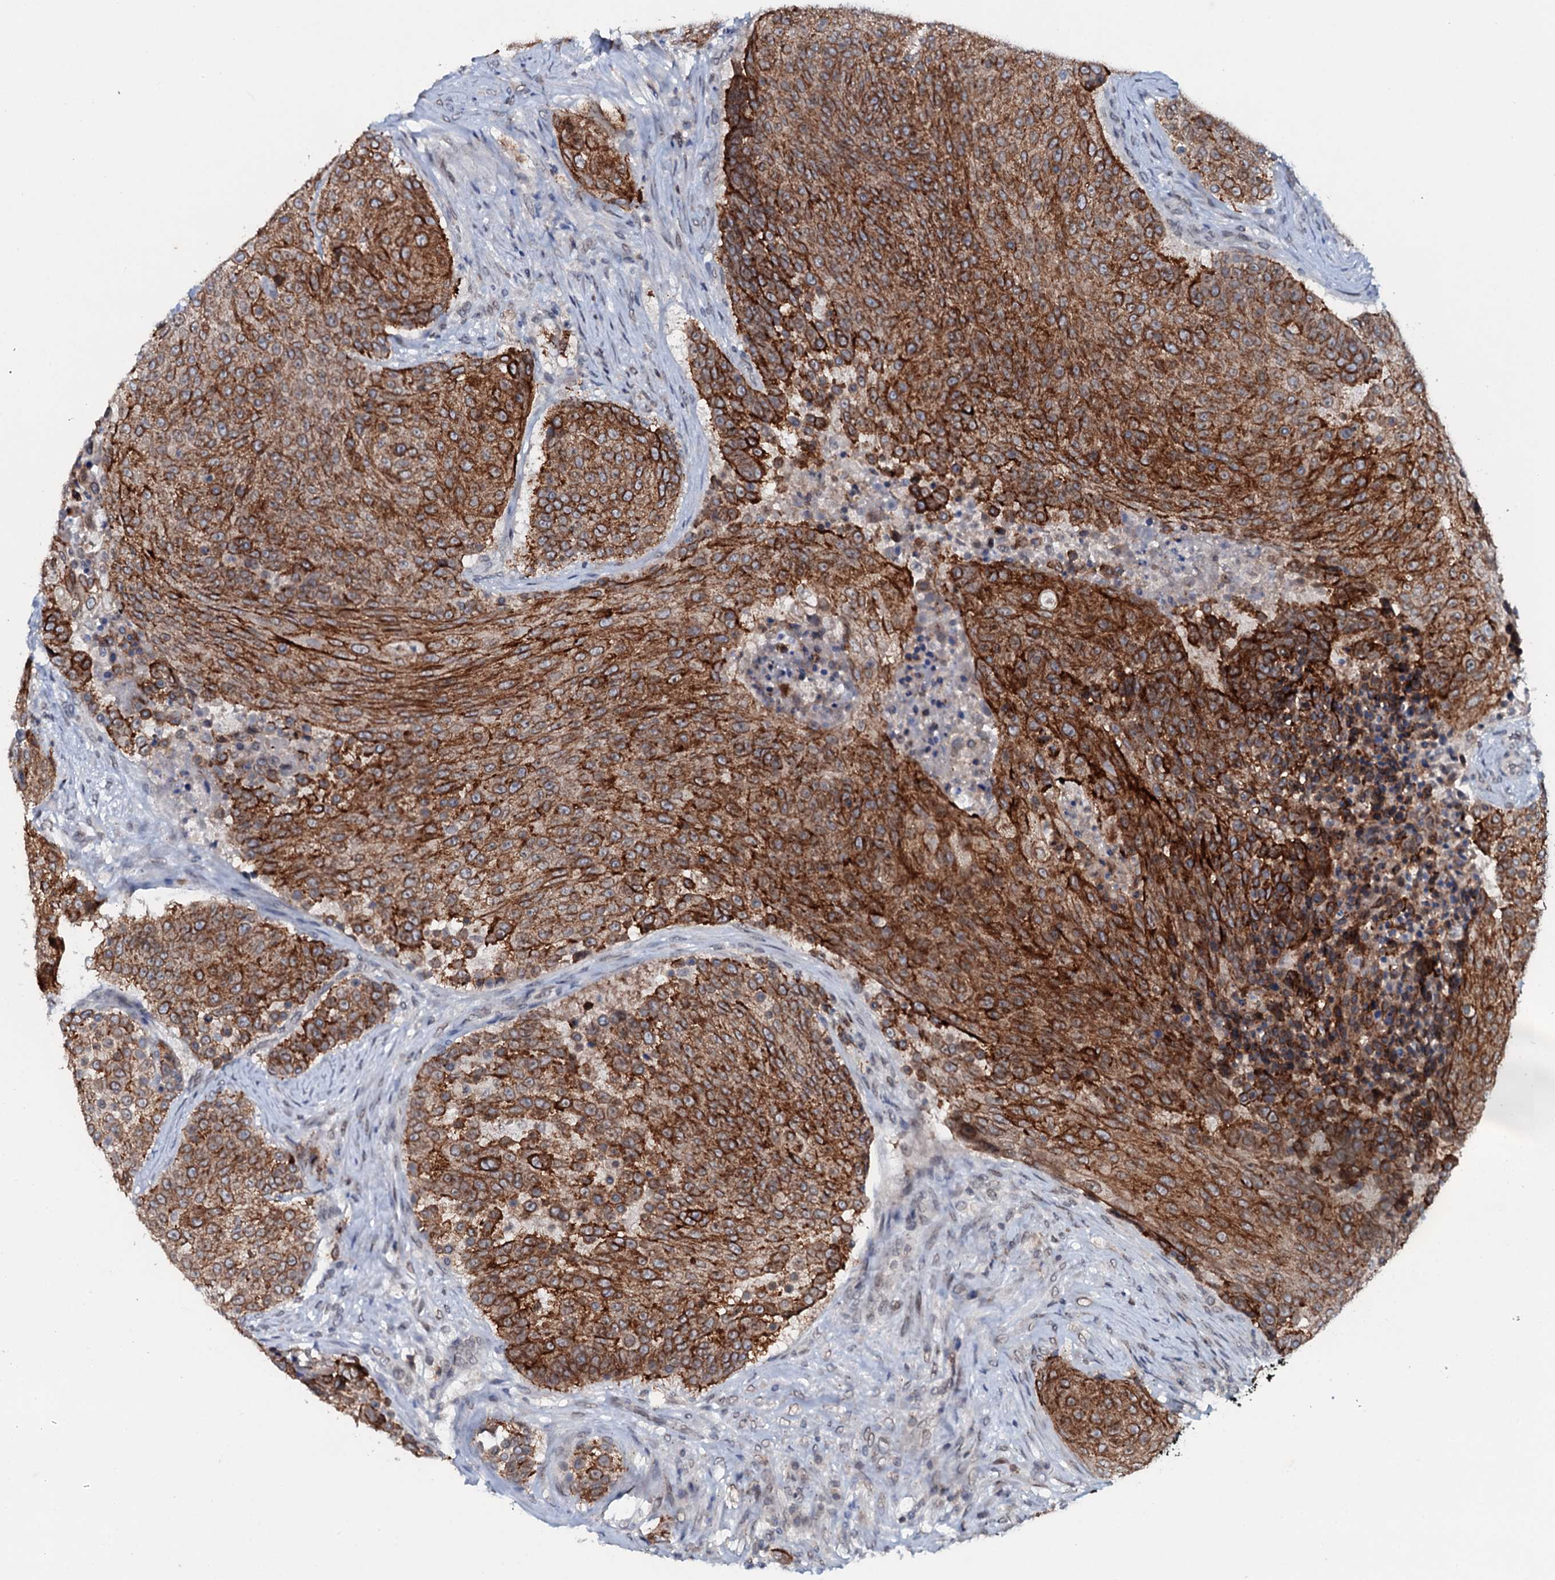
{"staining": {"intensity": "strong", "quantity": ">75%", "location": "cytoplasmic/membranous"}, "tissue": "urothelial cancer", "cell_type": "Tumor cells", "image_type": "cancer", "snomed": [{"axis": "morphology", "description": "Urothelial carcinoma, High grade"}, {"axis": "topography", "description": "Urinary bladder"}], "caption": "Immunohistochemical staining of human urothelial cancer exhibits high levels of strong cytoplasmic/membranous protein staining in approximately >75% of tumor cells. Nuclei are stained in blue.", "gene": "SNTA1", "patient": {"sex": "female", "age": 63}}